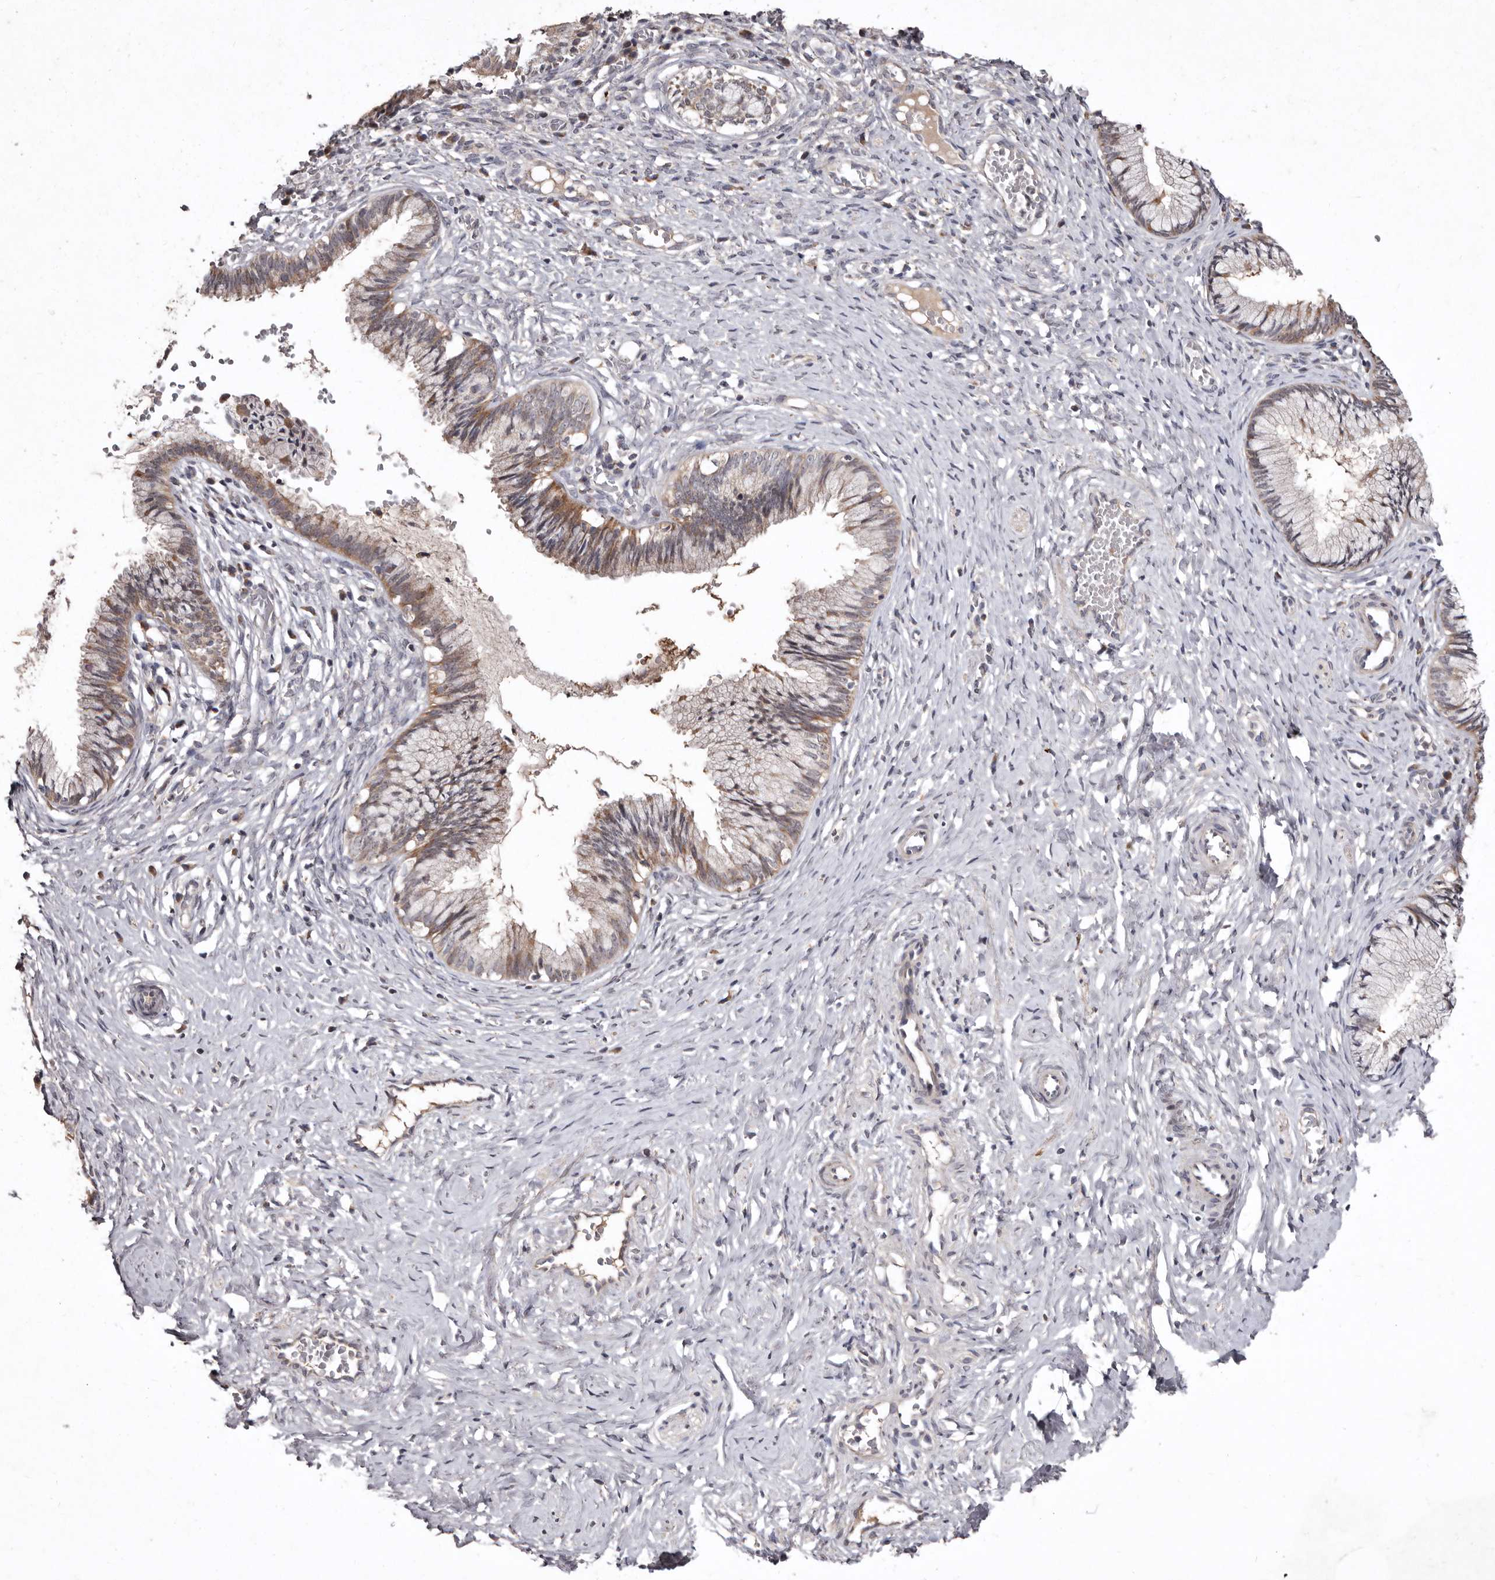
{"staining": {"intensity": "moderate", "quantity": "25%-75%", "location": "cytoplasmic/membranous"}, "tissue": "cervix", "cell_type": "Glandular cells", "image_type": "normal", "snomed": [{"axis": "morphology", "description": "Normal tissue, NOS"}, {"axis": "topography", "description": "Cervix"}], "caption": "A medium amount of moderate cytoplasmic/membranous expression is present in about 25%-75% of glandular cells in unremarkable cervix.", "gene": "FLAD1", "patient": {"sex": "female", "age": 27}}